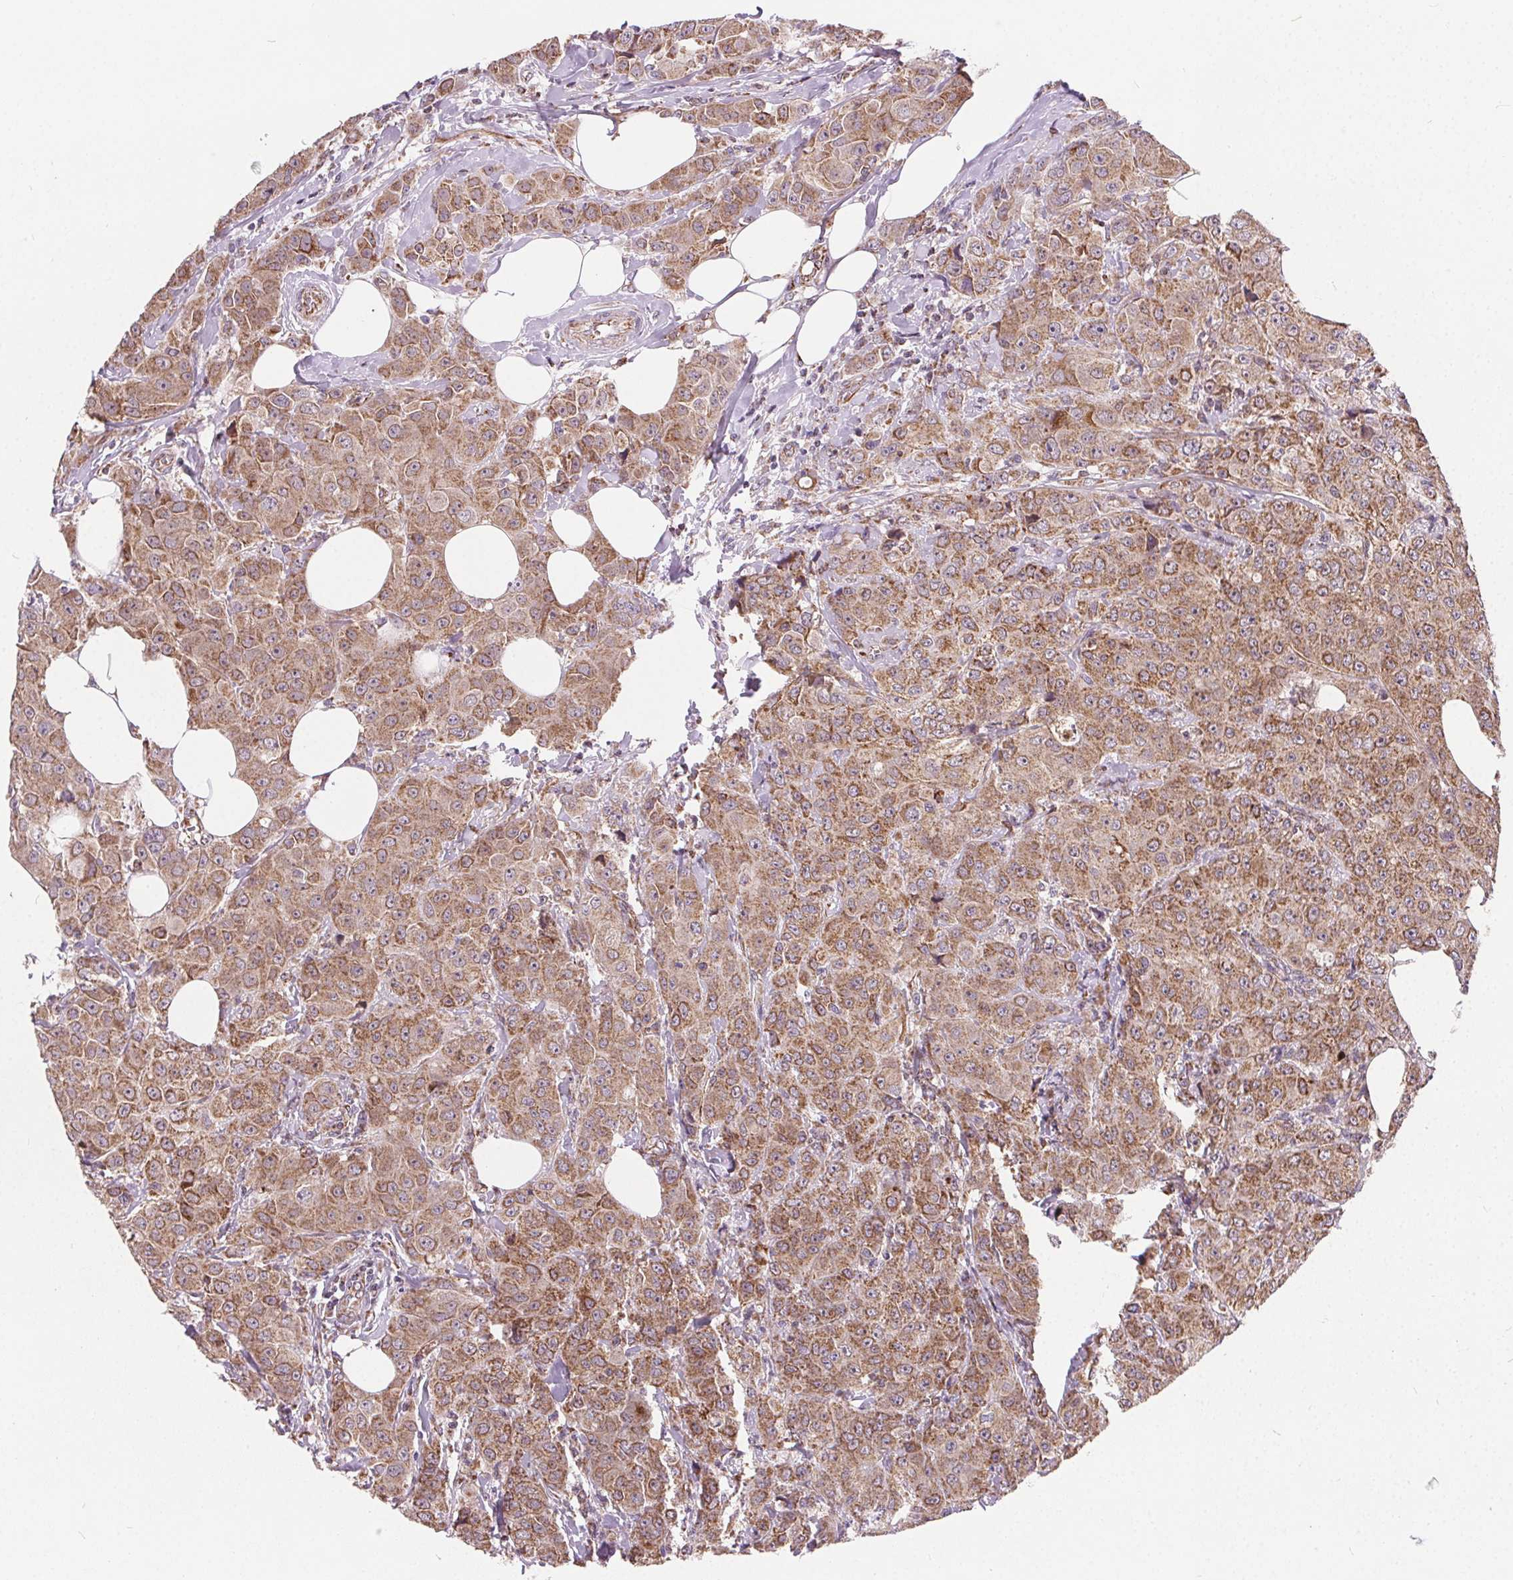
{"staining": {"intensity": "moderate", "quantity": ">75%", "location": "cytoplasmic/membranous"}, "tissue": "breast cancer", "cell_type": "Tumor cells", "image_type": "cancer", "snomed": [{"axis": "morphology", "description": "Normal tissue, NOS"}, {"axis": "morphology", "description": "Duct carcinoma"}, {"axis": "topography", "description": "Breast"}], "caption": "DAB (3,3'-diaminobenzidine) immunohistochemical staining of human intraductal carcinoma (breast) demonstrates moderate cytoplasmic/membranous protein staining in approximately >75% of tumor cells.", "gene": "GOLT1B", "patient": {"sex": "female", "age": 43}}